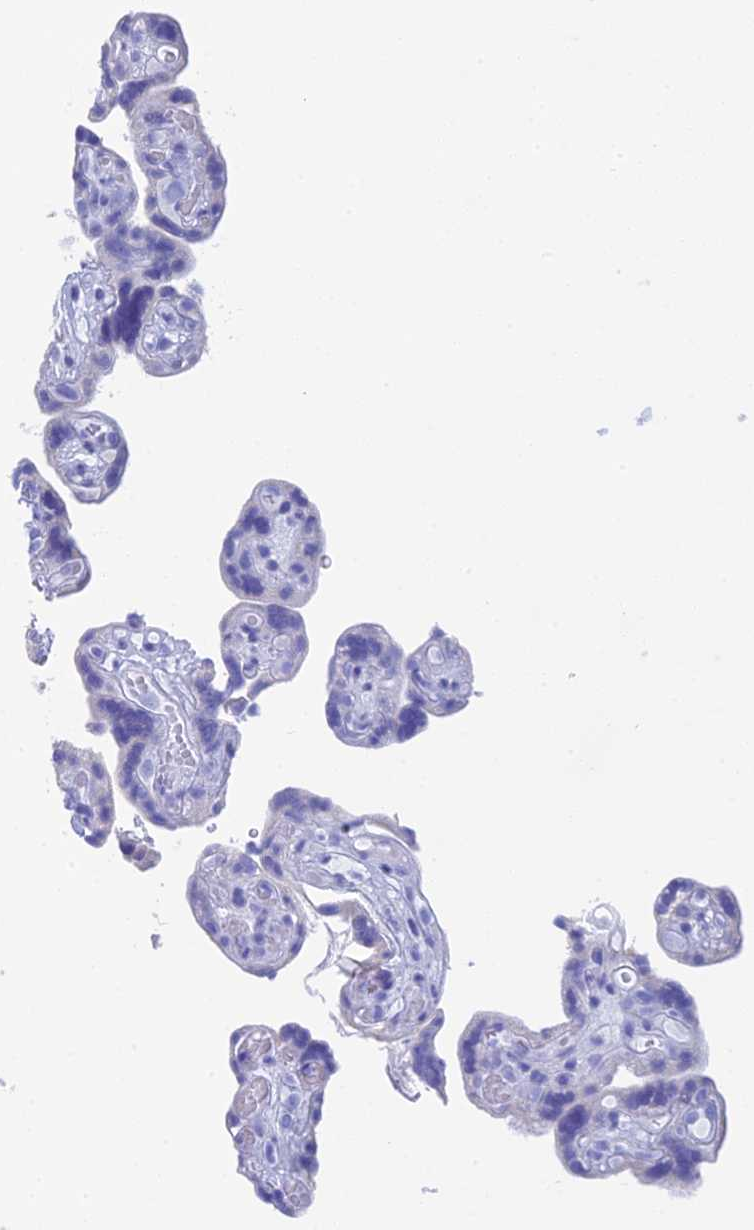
{"staining": {"intensity": "negative", "quantity": "none", "location": "none"}, "tissue": "placenta", "cell_type": "Decidual cells", "image_type": "normal", "snomed": [{"axis": "morphology", "description": "Normal tissue, NOS"}, {"axis": "topography", "description": "Placenta"}], "caption": "Immunohistochemistry of normal placenta demonstrates no expression in decidual cells.", "gene": "TEX101", "patient": {"sex": "female", "age": 30}}